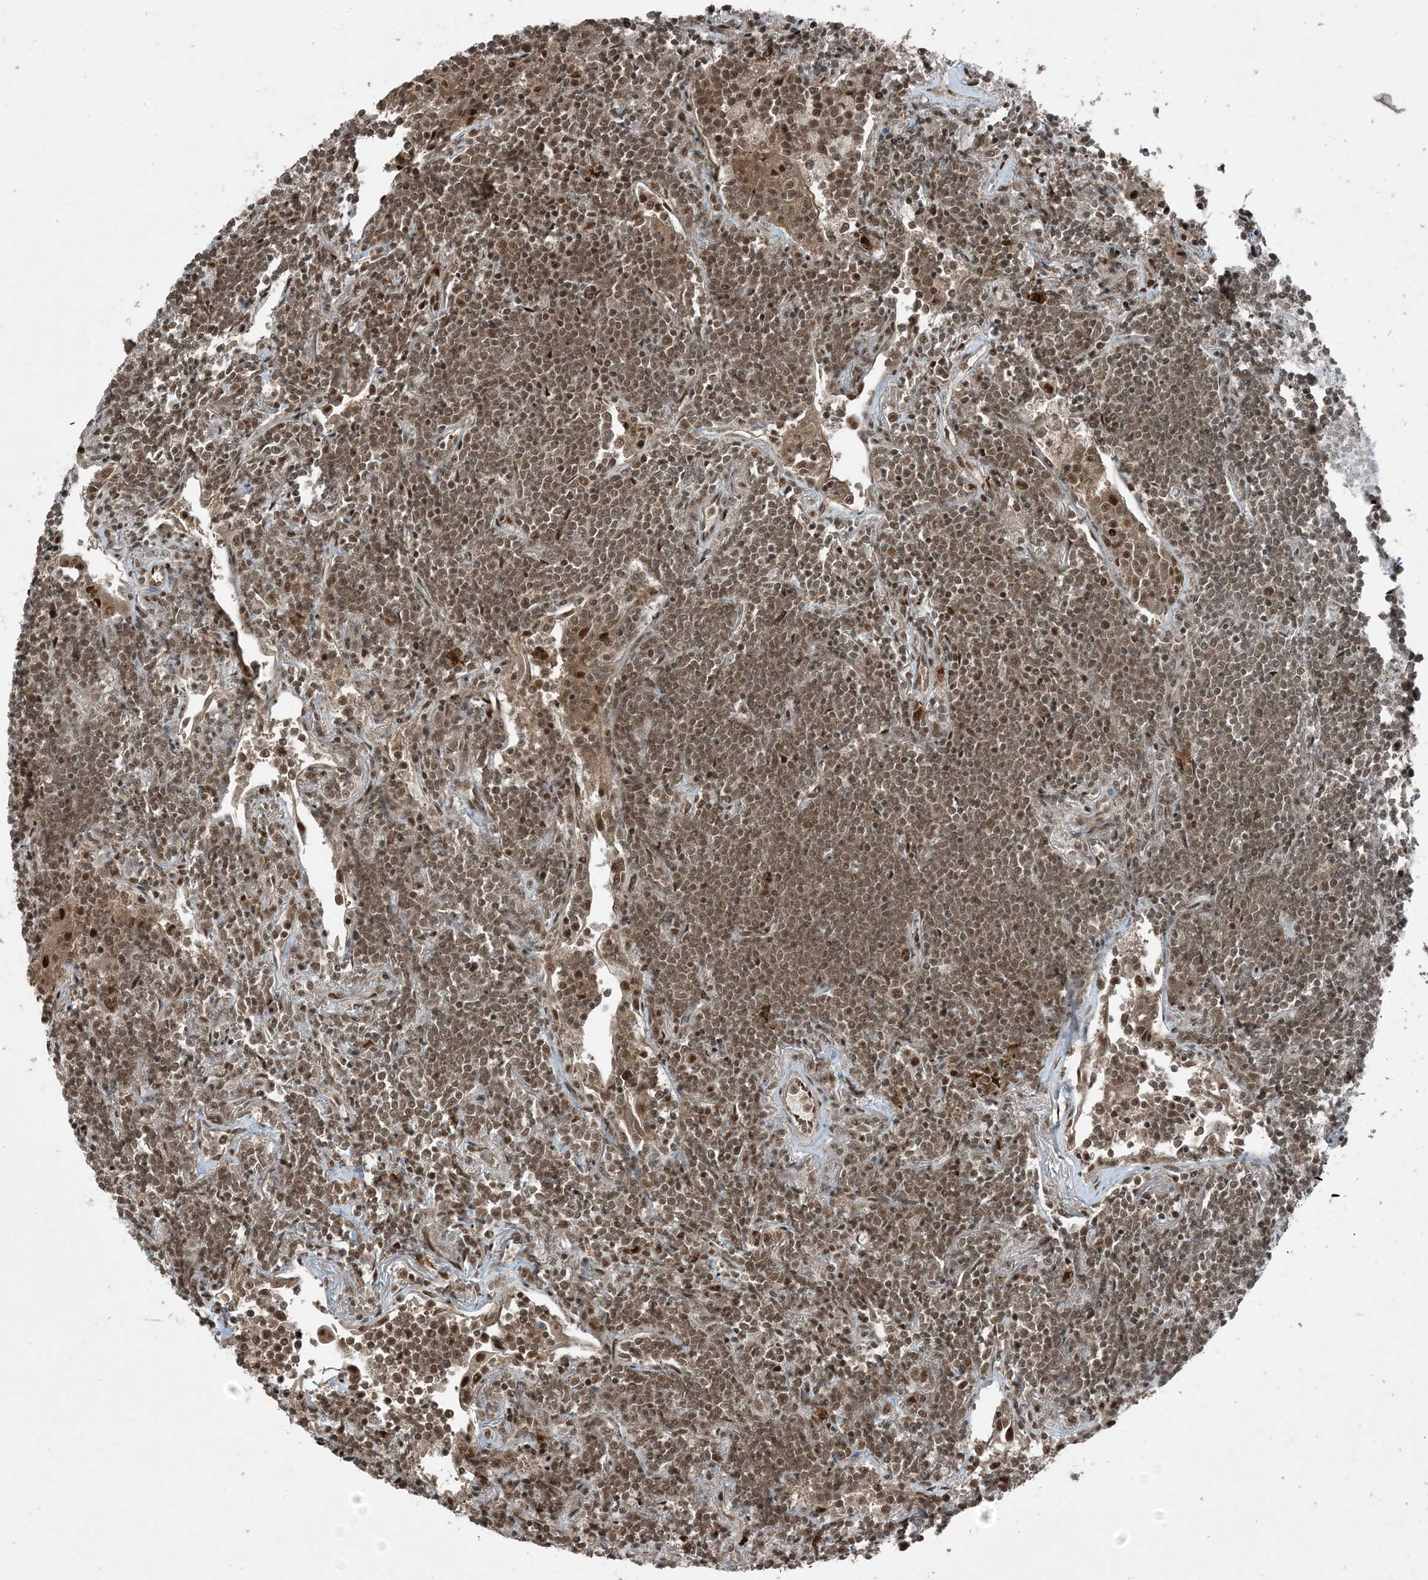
{"staining": {"intensity": "moderate", "quantity": ">75%", "location": "nuclear"}, "tissue": "lymphoma", "cell_type": "Tumor cells", "image_type": "cancer", "snomed": [{"axis": "morphology", "description": "Malignant lymphoma, non-Hodgkin's type, Low grade"}, {"axis": "topography", "description": "Lung"}], "caption": "Moderate nuclear expression is present in approximately >75% of tumor cells in malignant lymphoma, non-Hodgkin's type (low-grade).", "gene": "TRAPPC12", "patient": {"sex": "female", "age": 71}}